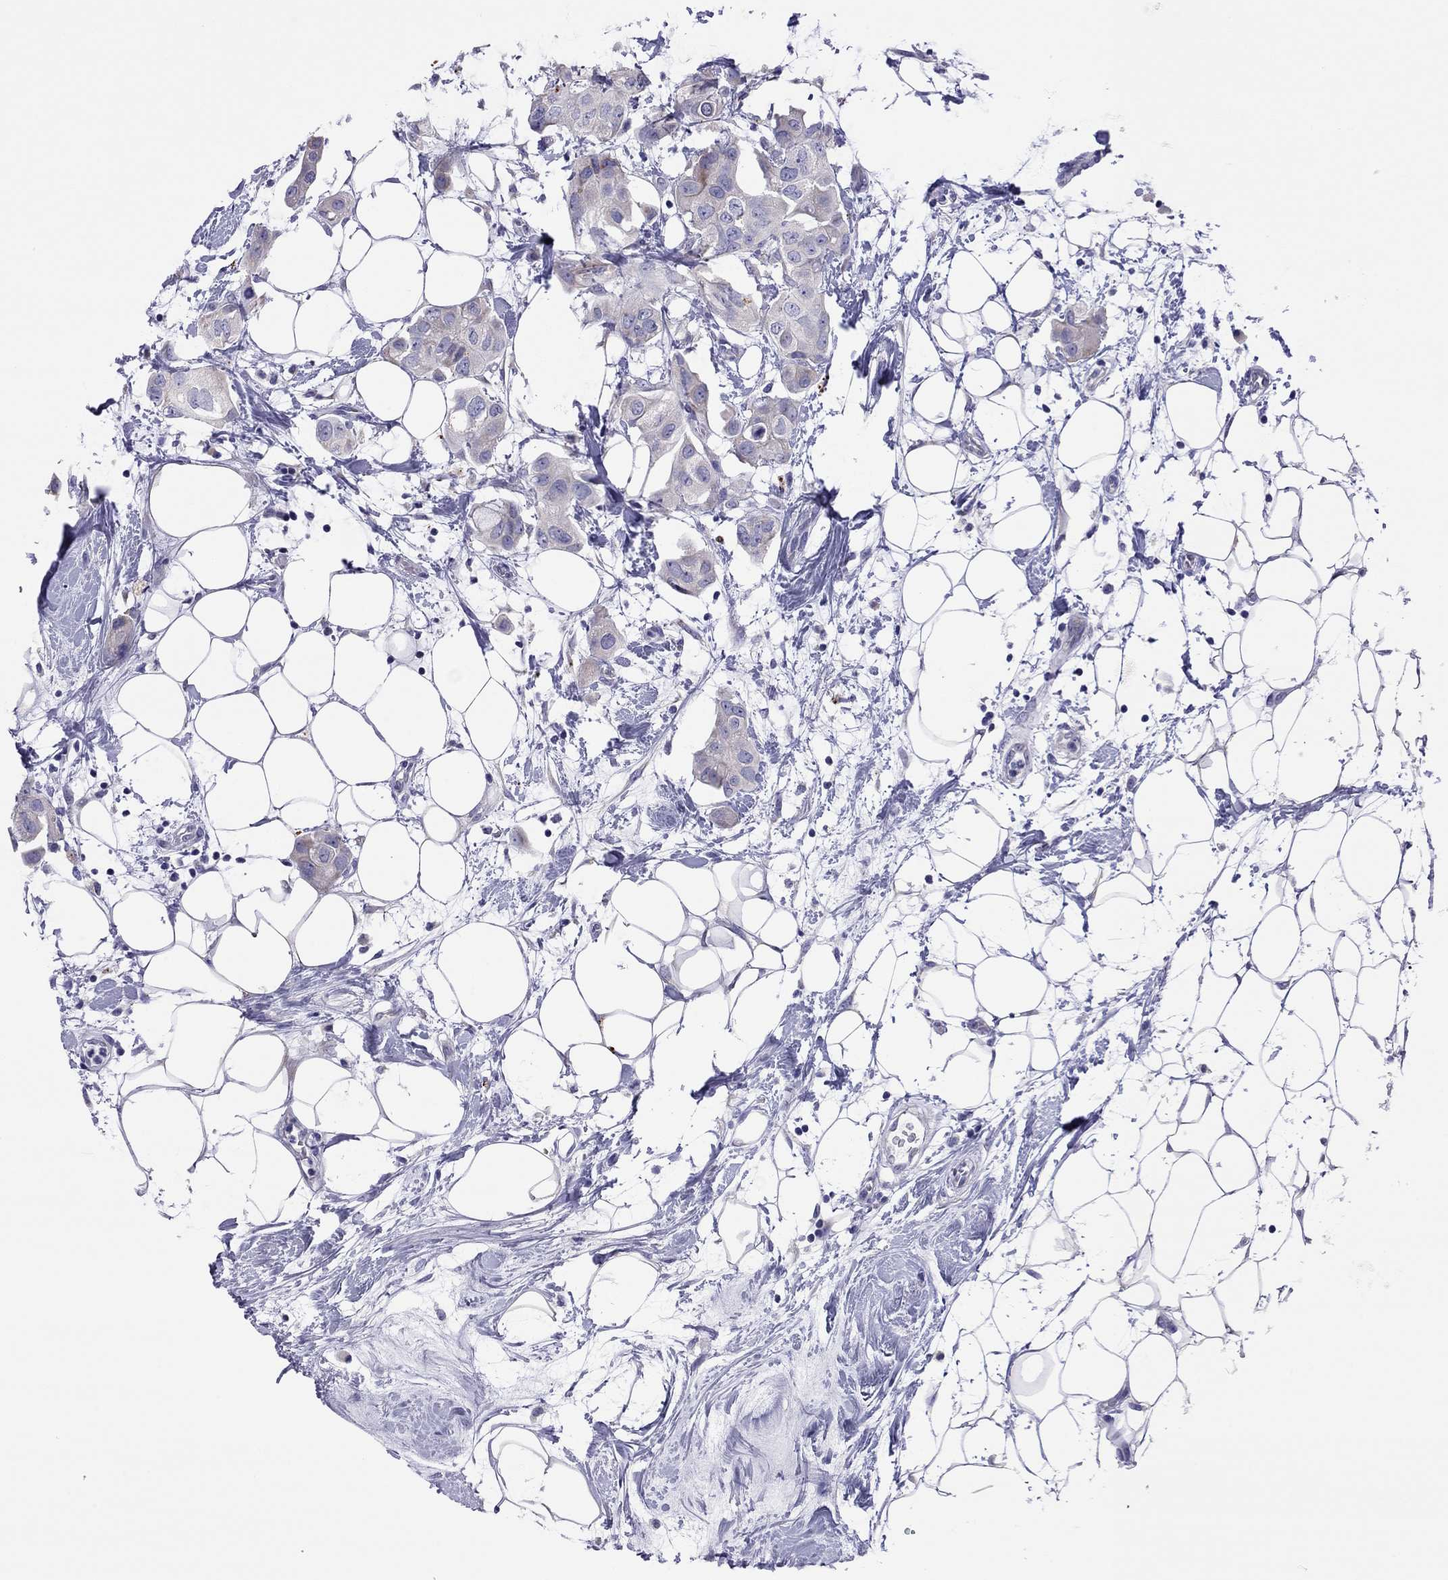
{"staining": {"intensity": "negative", "quantity": "none", "location": "none"}, "tissue": "breast cancer", "cell_type": "Tumor cells", "image_type": "cancer", "snomed": [{"axis": "morphology", "description": "Normal tissue, NOS"}, {"axis": "morphology", "description": "Duct carcinoma"}, {"axis": "topography", "description": "Breast"}], "caption": "DAB immunohistochemical staining of human breast cancer reveals no significant expression in tumor cells.", "gene": "COL9A1", "patient": {"sex": "female", "age": 40}}